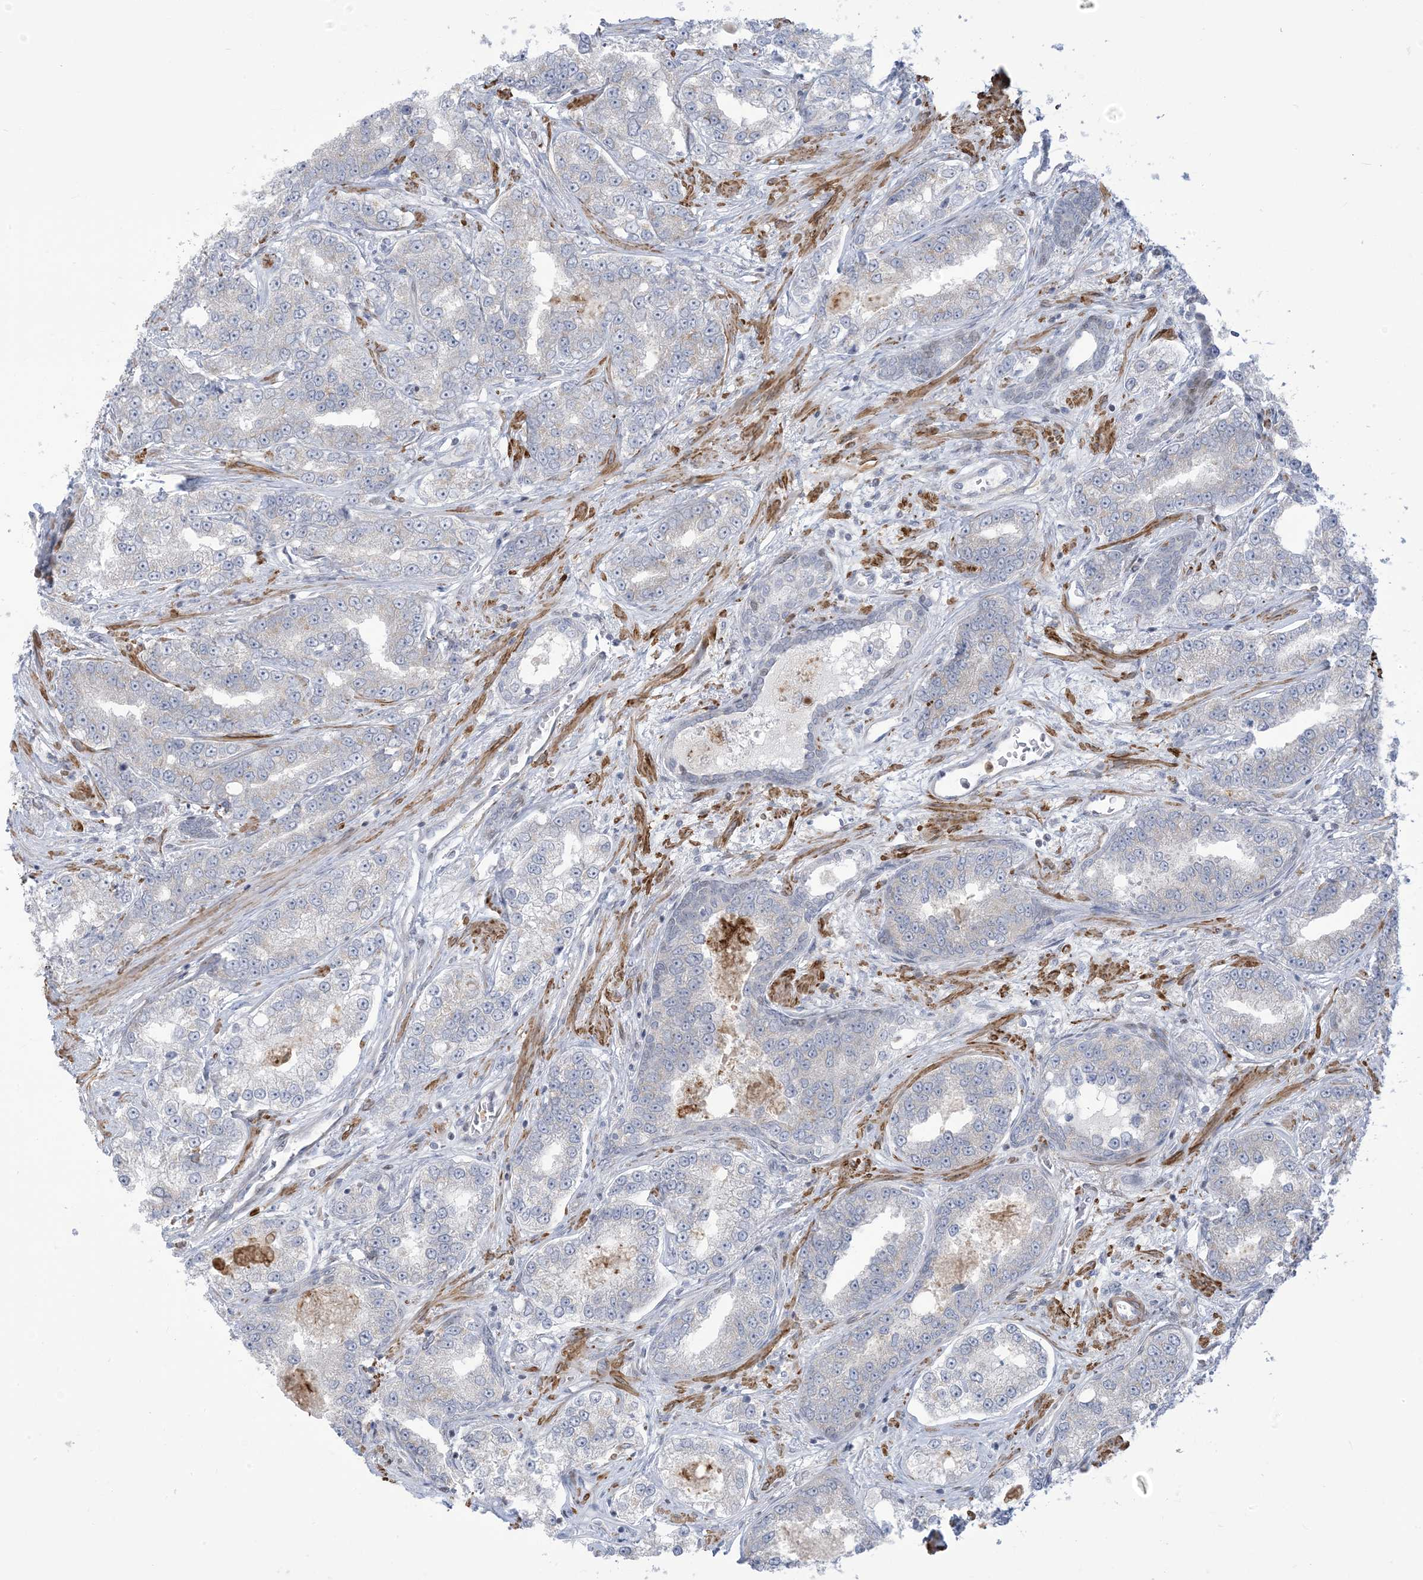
{"staining": {"intensity": "negative", "quantity": "none", "location": "none"}, "tissue": "prostate cancer", "cell_type": "Tumor cells", "image_type": "cancer", "snomed": [{"axis": "morphology", "description": "Normal tissue, NOS"}, {"axis": "morphology", "description": "Adenocarcinoma, High grade"}, {"axis": "topography", "description": "Prostate"}], "caption": "The IHC photomicrograph has no significant positivity in tumor cells of adenocarcinoma (high-grade) (prostate) tissue. (Brightfield microscopy of DAB (3,3'-diaminobenzidine) immunohistochemistry at high magnification).", "gene": "AFTPH", "patient": {"sex": "male", "age": 83}}